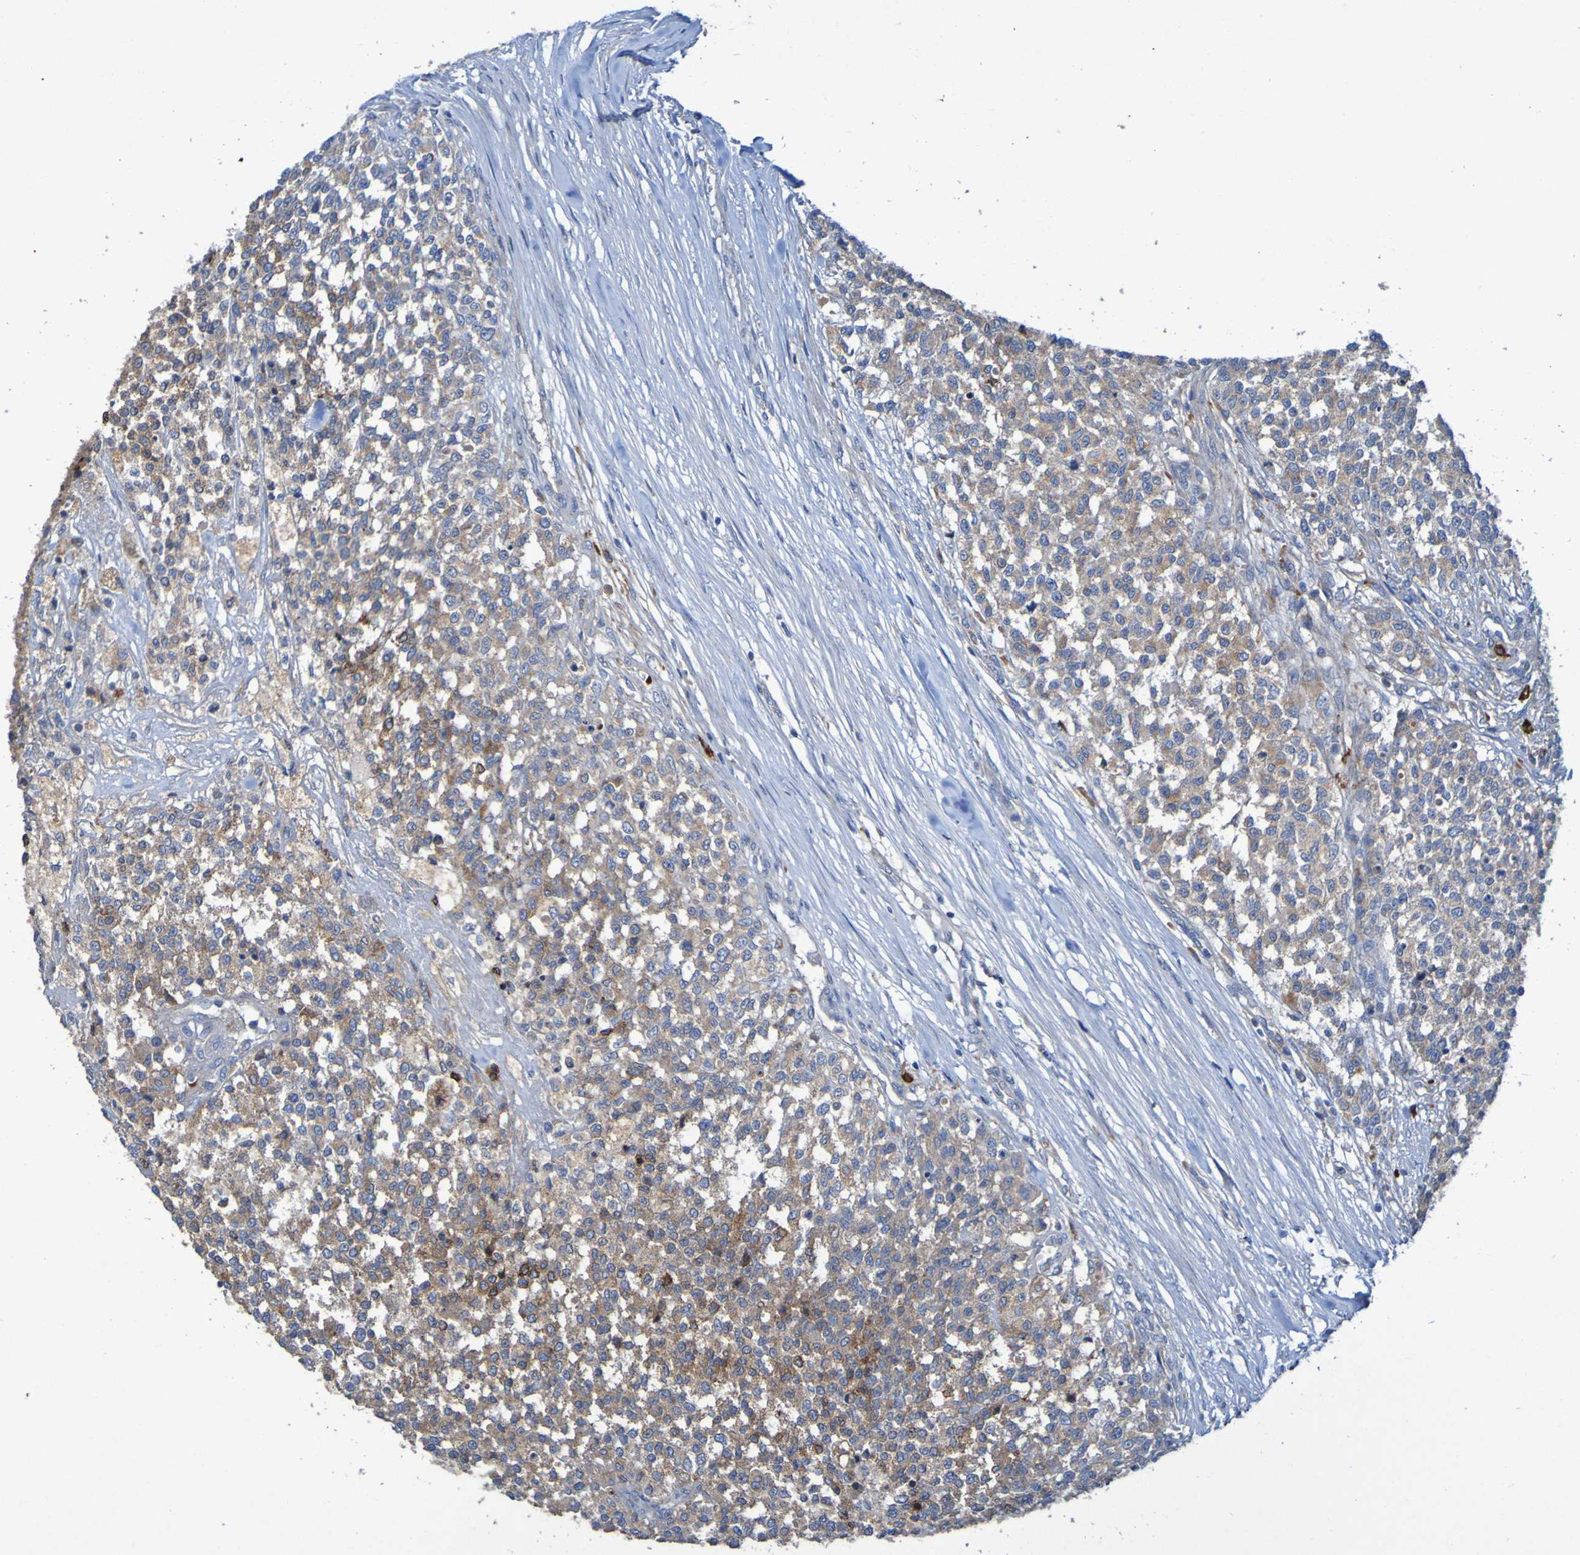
{"staining": {"intensity": "moderate", "quantity": ">75%", "location": "cytoplasmic/membranous"}, "tissue": "testis cancer", "cell_type": "Tumor cells", "image_type": "cancer", "snomed": [{"axis": "morphology", "description": "Seminoma, NOS"}, {"axis": "topography", "description": "Testis"}], "caption": "IHC histopathology image of neoplastic tissue: human testis seminoma stained using immunohistochemistry (IHC) exhibits medium levels of moderate protein expression localized specifically in the cytoplasmic/membranous of tumor cells, appearing as a cytoplasmic/membranous brown color.", "gene": "ARHGEF16", "patient": {"sex": "male", "age": 59}}